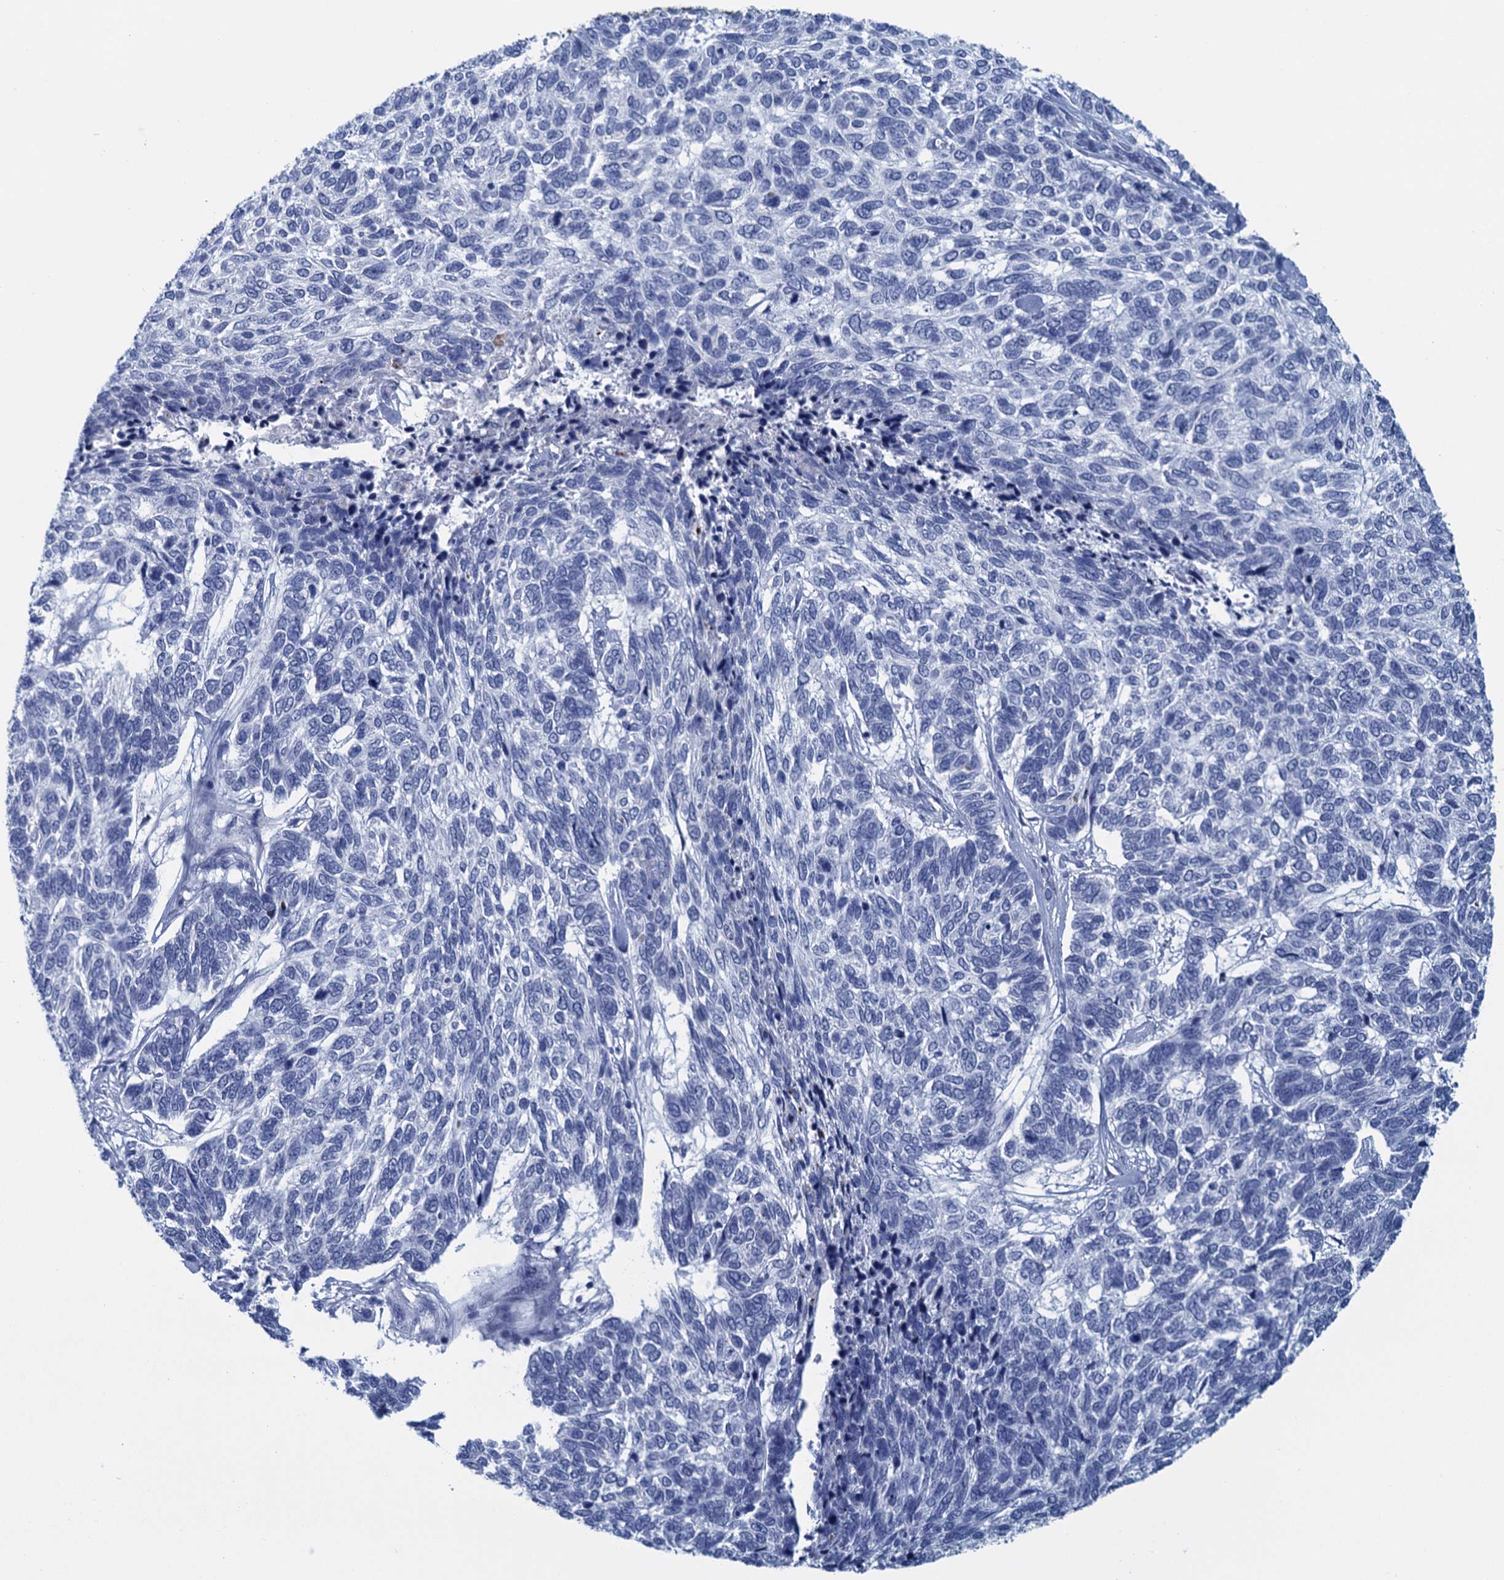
{"staining": {"intensity": "negative", "quantity": "none", "location": "none"}, "tissue": "skin cancer", "cell_type": "Tumor cells", "image_type": "cancer", "snomed": [{"axis": "morphology", "description": "Basal cell carcinoma"}, {"axis": "topography", "description": "Skin"}], "caption": "Tumor cells show no significant staining in skin basal cell carcinoma.", "gene": "SCEL", "patient": {"sex": "female", "age": 65}}